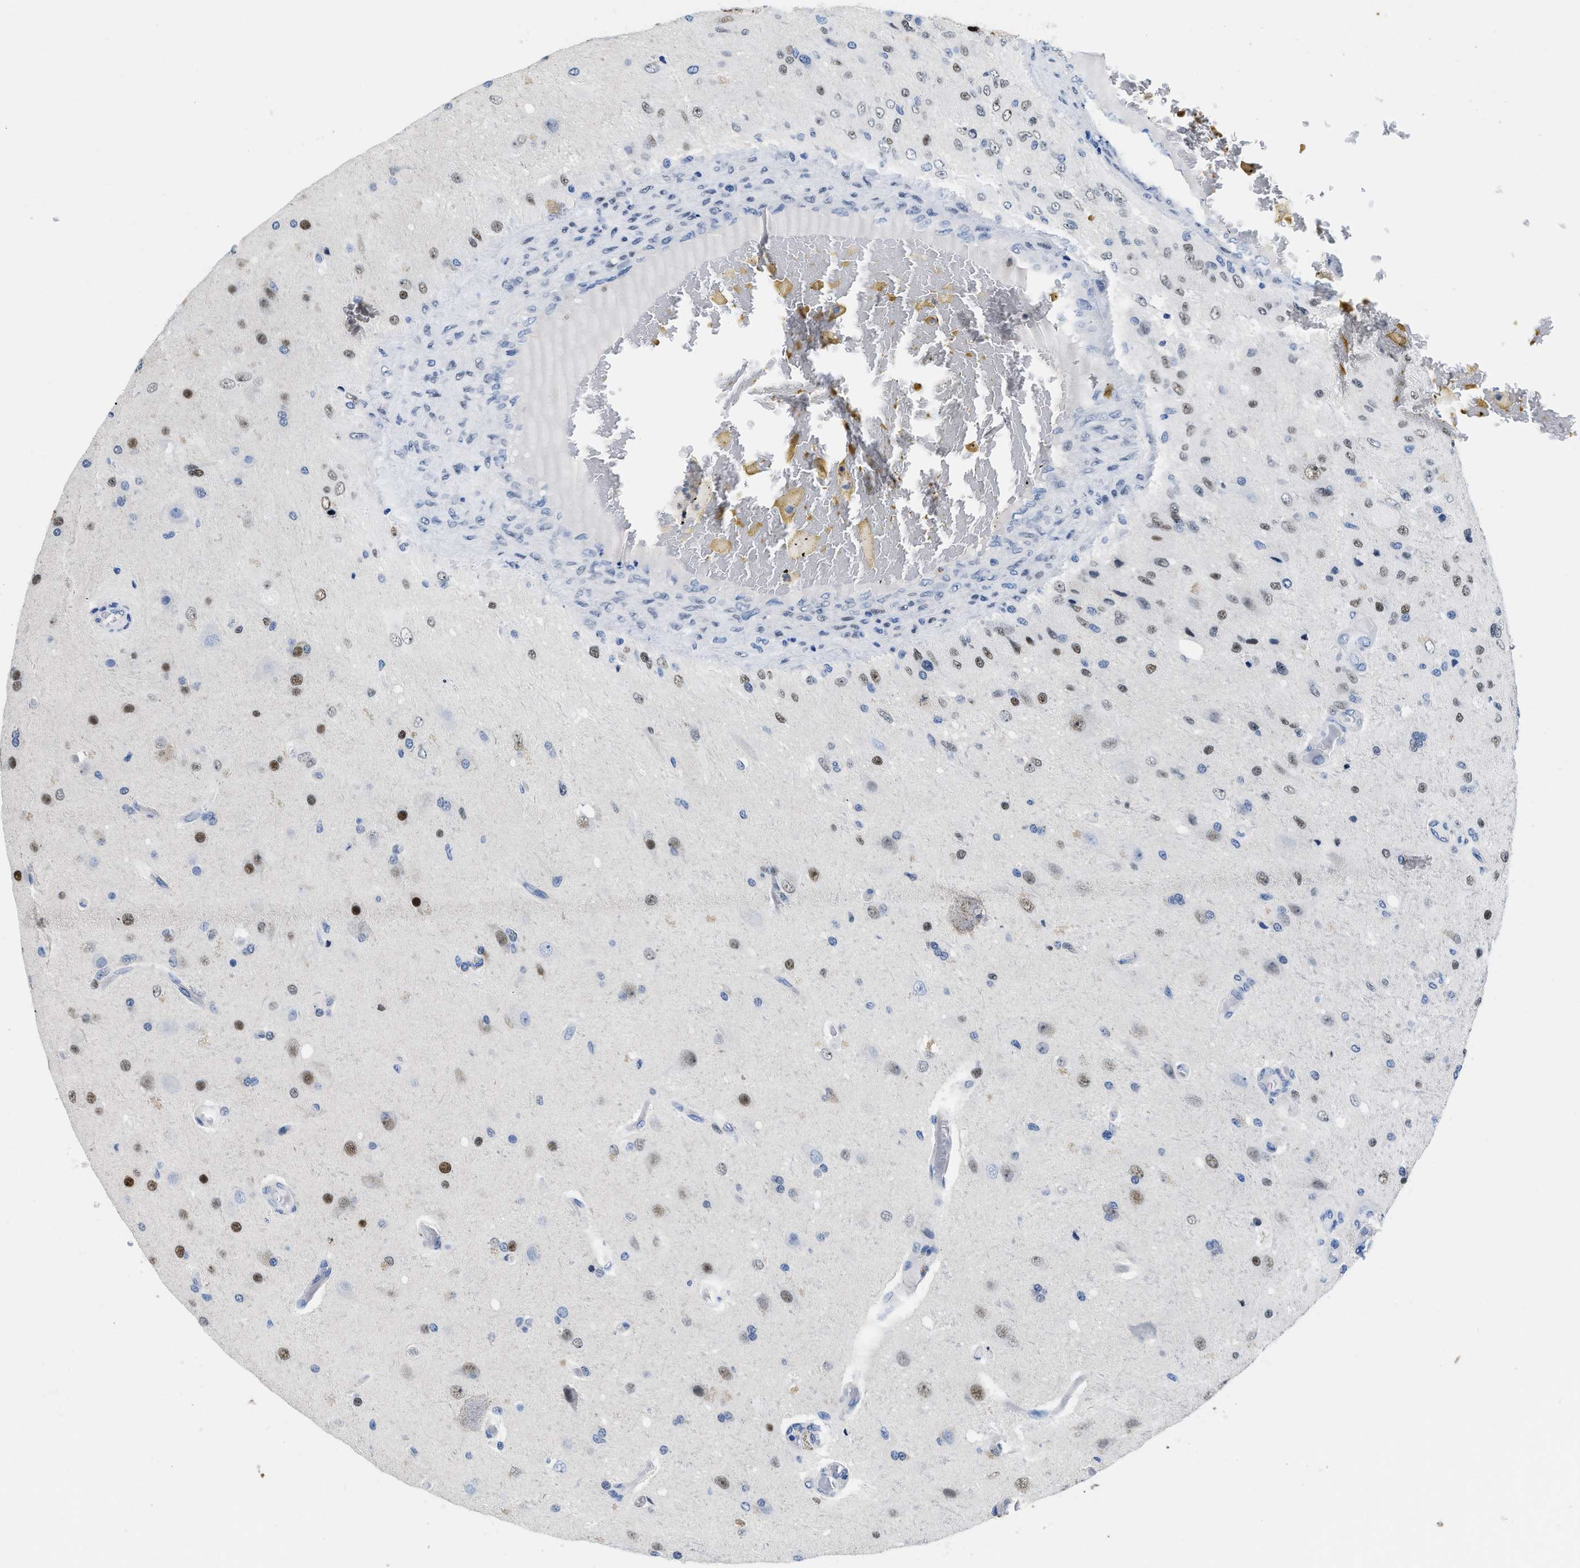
{"staining": {"intensity": "moderate", "quantity": "25%-75%", "location": "nuclear"}, "tissue": "glioma", "cell_type": "Tumor cells", "image_type": "cancer", "snomed": [{"axis": "morphology", "description": "Normal tissue, NOS"}, {"axis": "morphology", "description": "Glioma, malignant, High grade"}, {"axis": "topography", "description": "Cerebral cortex"}], "caption": "This histopathology image displays glioma stained with immunohistochemistry to label a protein in brown. The nuclear of tumor cells show moderate positivity for the protein. Nuclei are counter-stained blue.", "gene": "NFIX", "patient": {"sex": "male", "age": 77}}